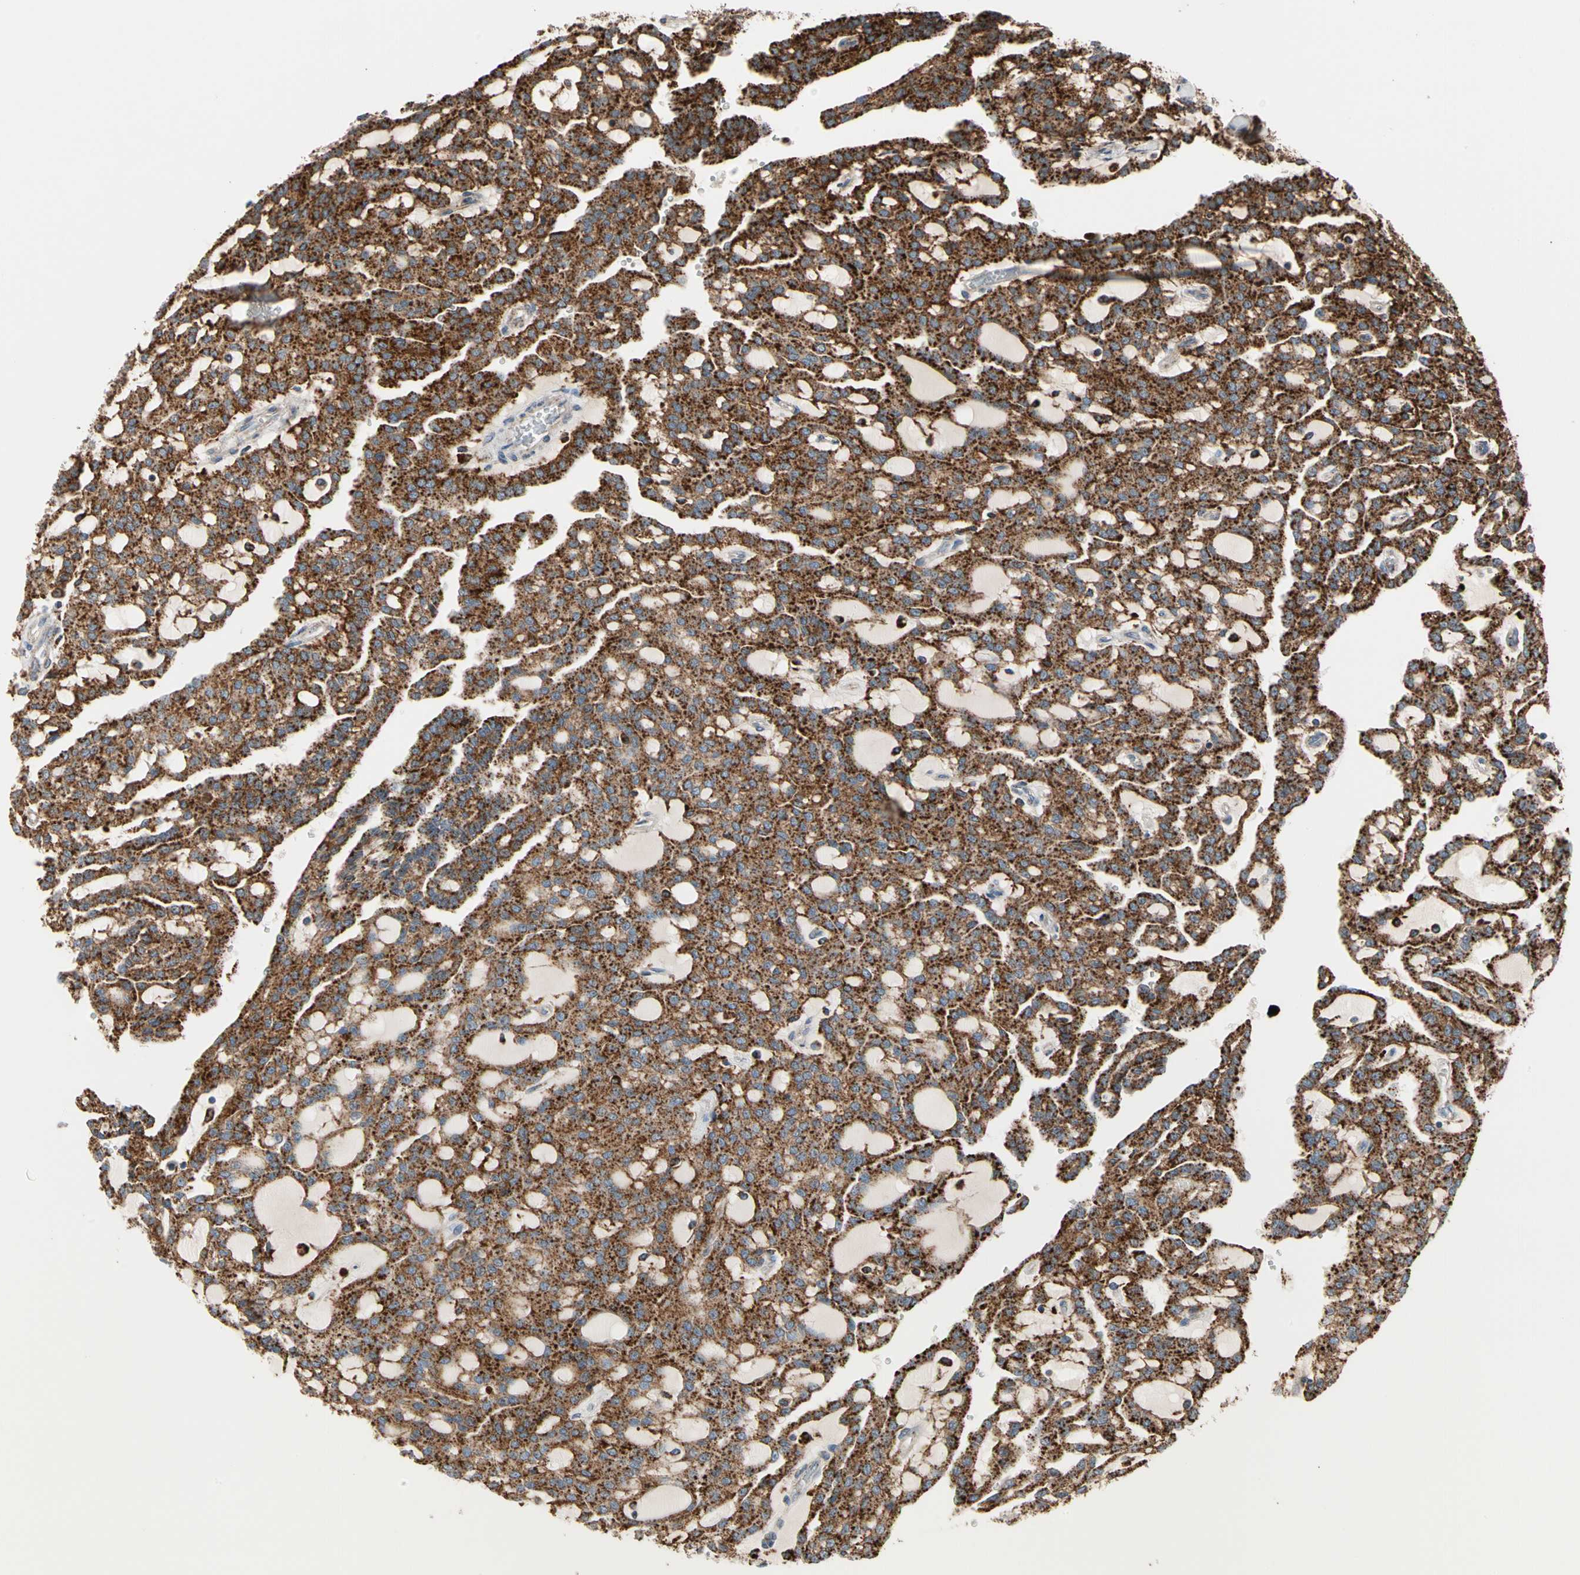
{"staining": {"intensity": "strong", "quantity": ">75%", "location": "cytoplasmic/membranous"}, "tissue": "renal cancer", "cell_type": "Tumor cells", "image_type": "cancer", "snomed": [{"axis": "morphology", "description": "Adenocarcinoma, NOS"}, {"axis": "topography", "description": "Kidney"}], "caption": "Strong cytoplasmic/membranous positivity is seen in about >75% of tumor cells in renal adenocarcinoma.", "gene": "GM2A", "patient": {"sex": "male", "age": 63}}